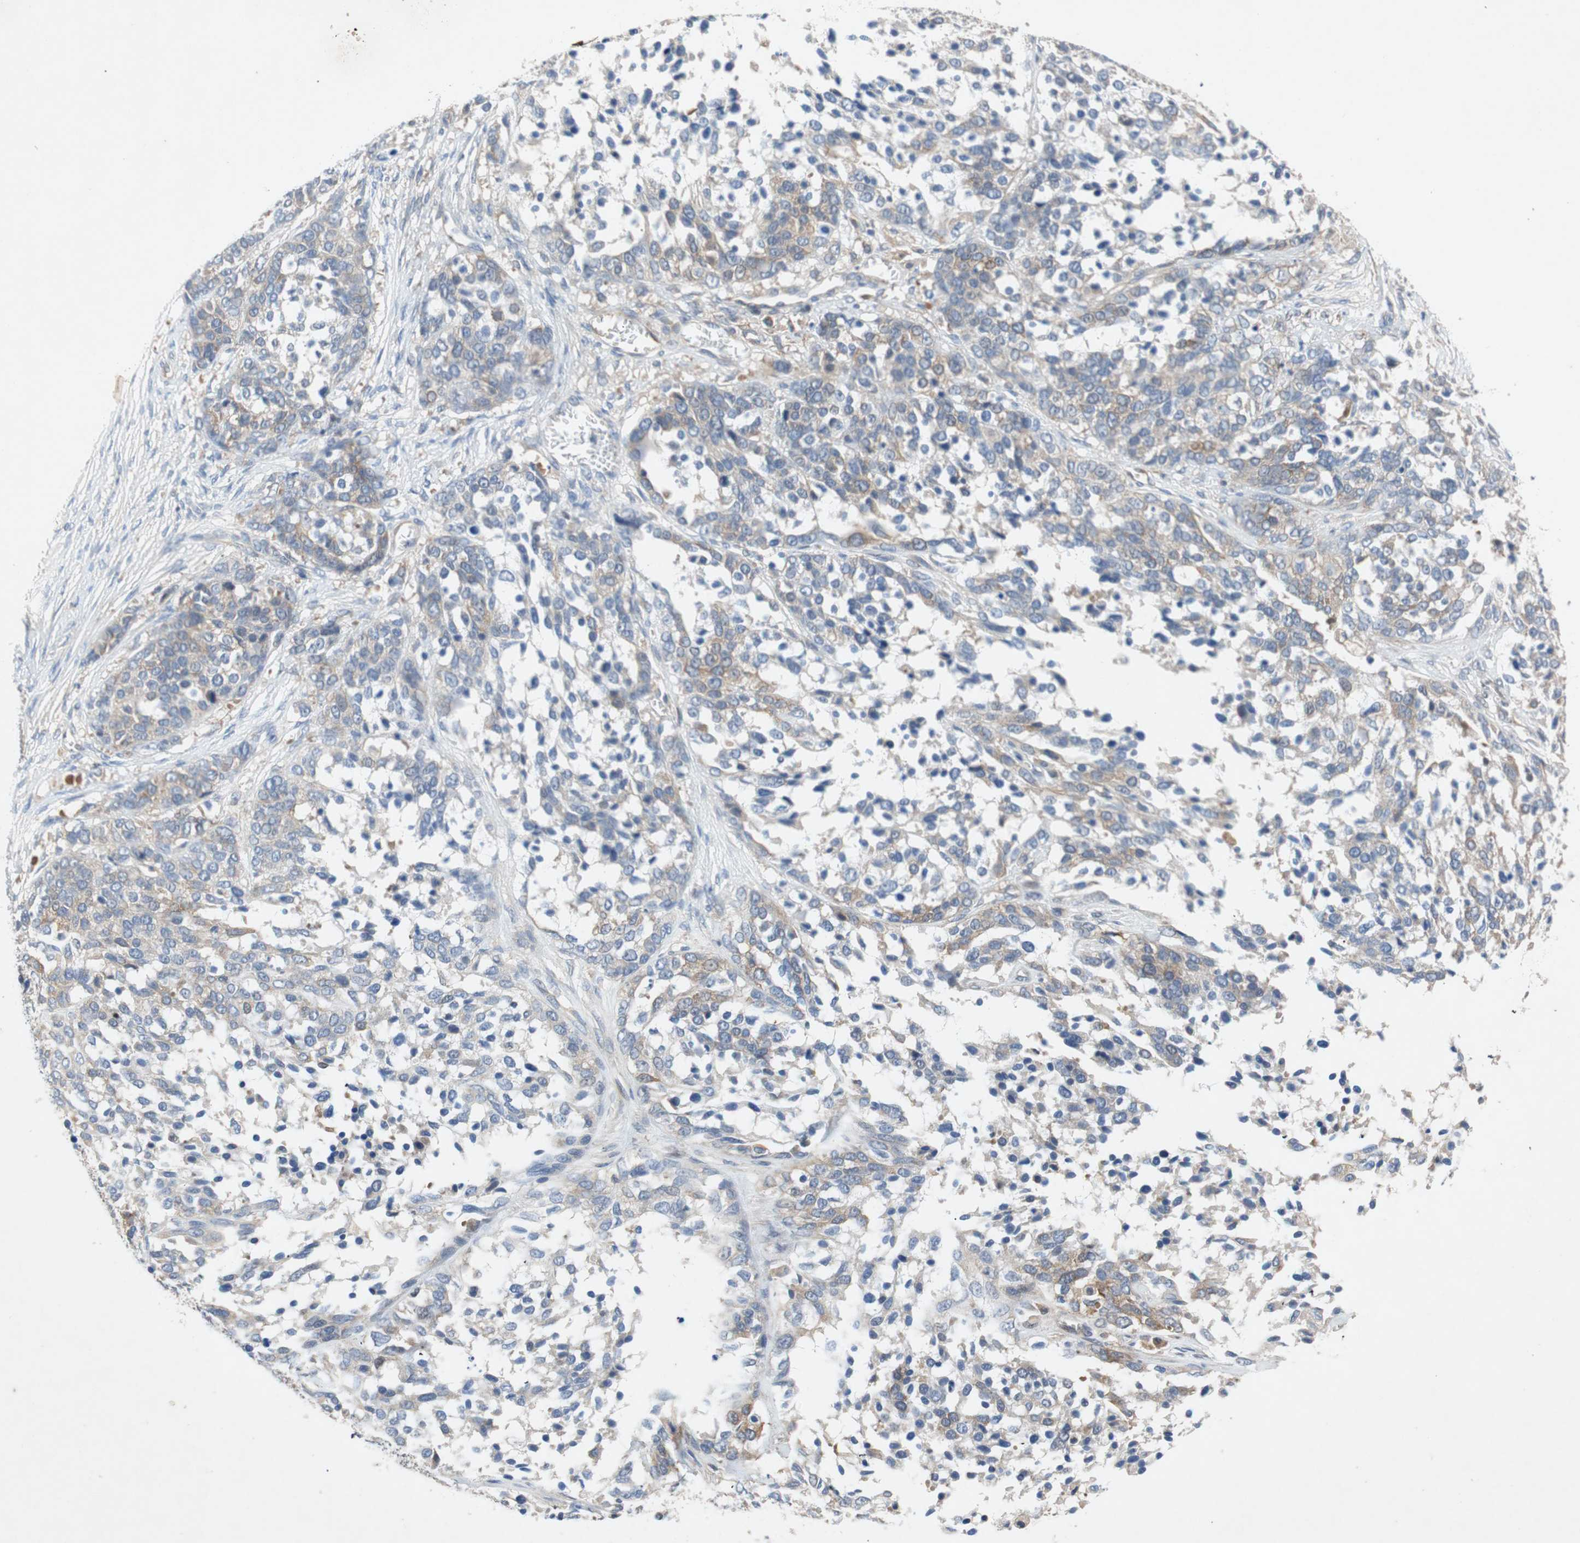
{"staining": {"intensity": "weak", "quantity": "25%-75%", "location": "cytoplasmic/membranous"}, "tissue": "ovarian cancer", "cell_type": "Tumor cells", "image_type": "cancer", "snomed": [{"axis": "morphology", "description": "Cystadenocarcinoma, serous, NOS"}, {"axis": "topography", "description": "Ovary"}], "caption": "Protein expression analysis of human serous cystadenocarcinoma (ovarian) reveals weak cytoplasmic/membranous positivity in about 25%-75% of tumor cells.", "gene": "RELB", "patient": {"sex": "female", "age": 44}}